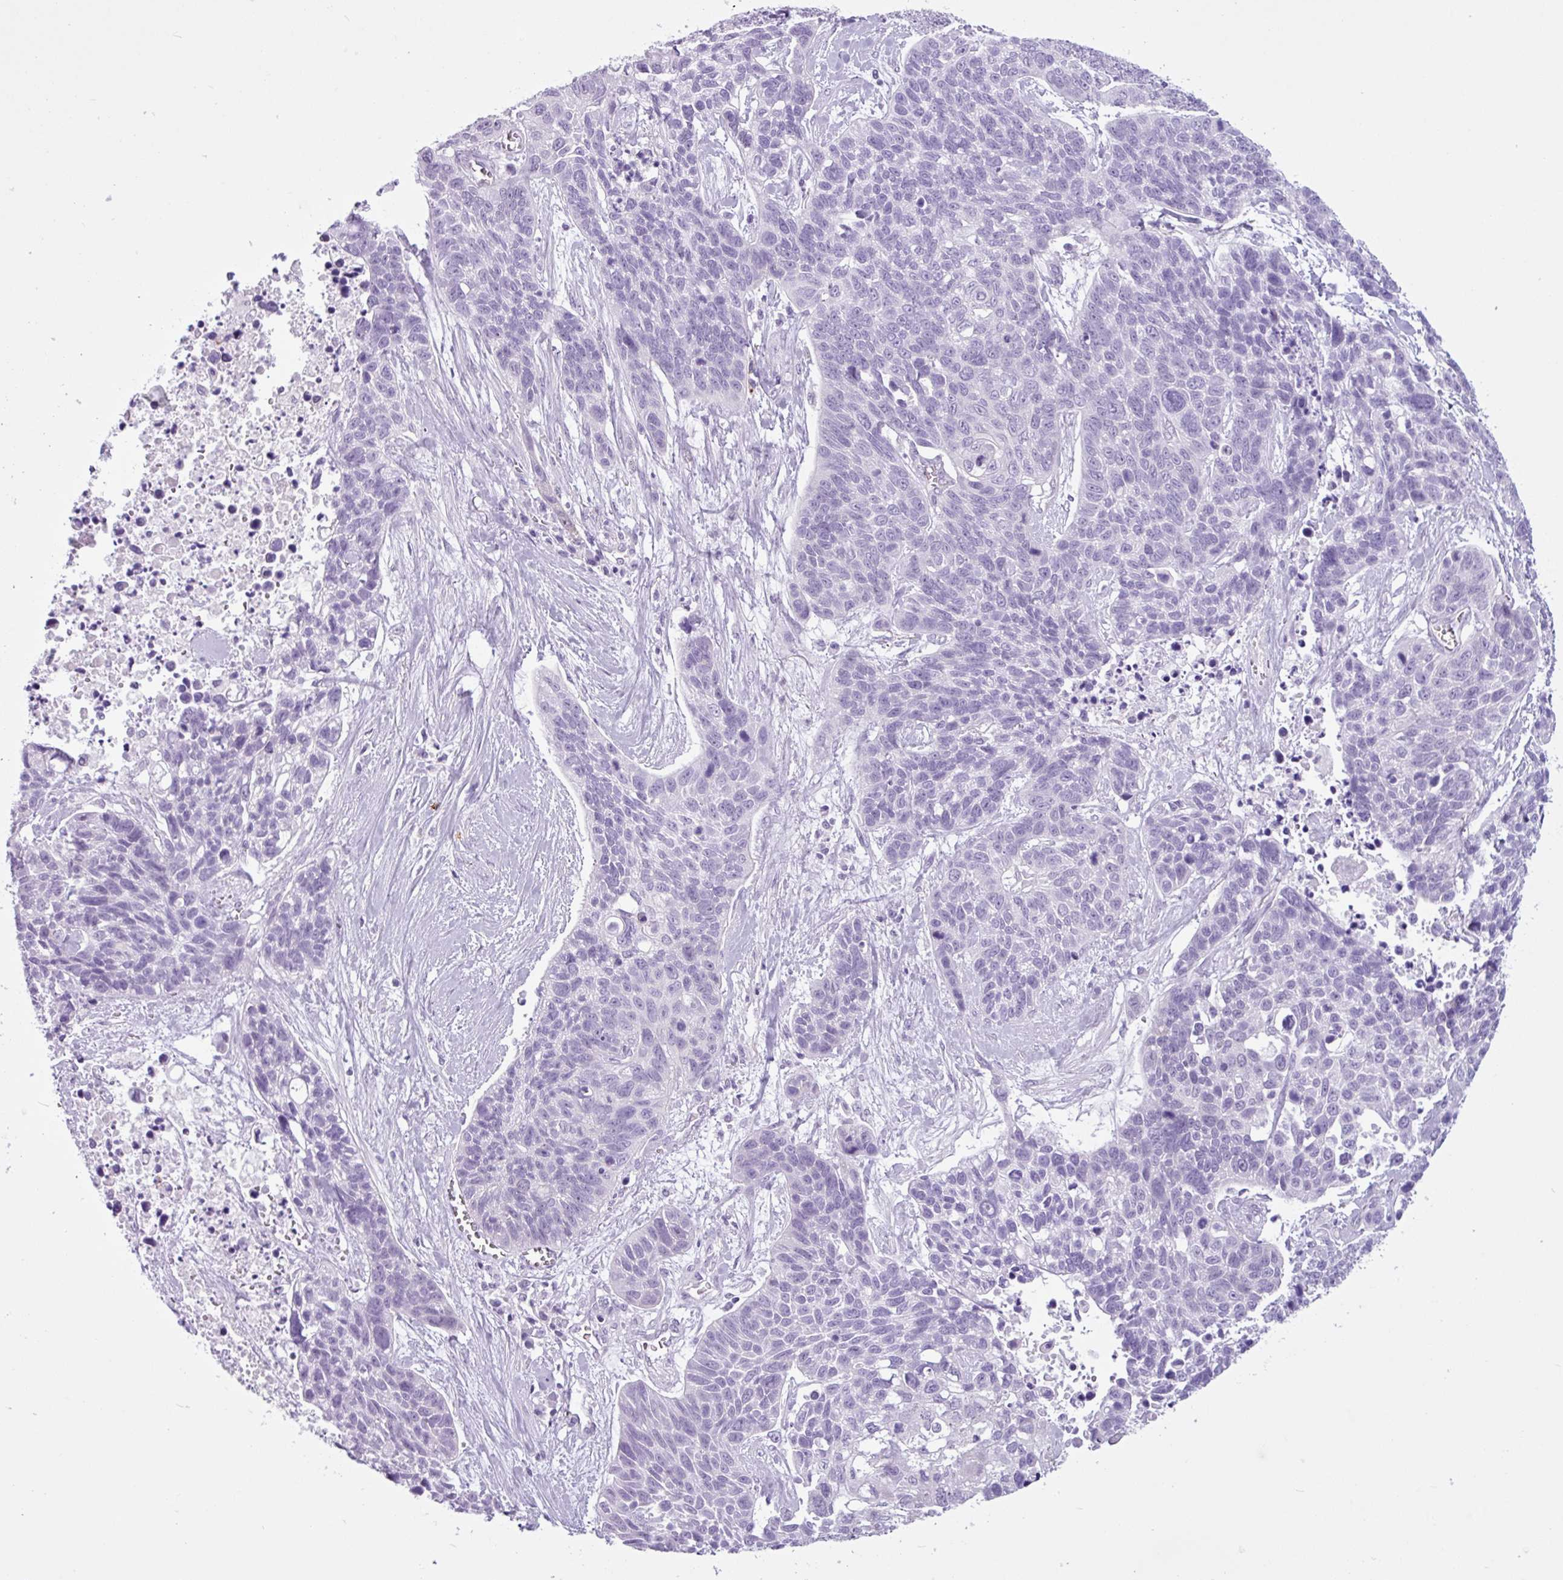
{"staining": {"intensity": "negative", "quantity": "none", "location": "none"}, "tissue": "lung cancer", "cell_type": "Tumor cells", "image_type": "cancer", "snomed": [{"axis": "morphology", "description": "Squamous cell carcinoma, NOS"}, {"axis": "topography", "description": "Lung"}], "caption": "There is no significant positivity in tumor cells of lung cancer.", "gene": "TMEM178A", "patient": {"sex": "male", "age": 62}}